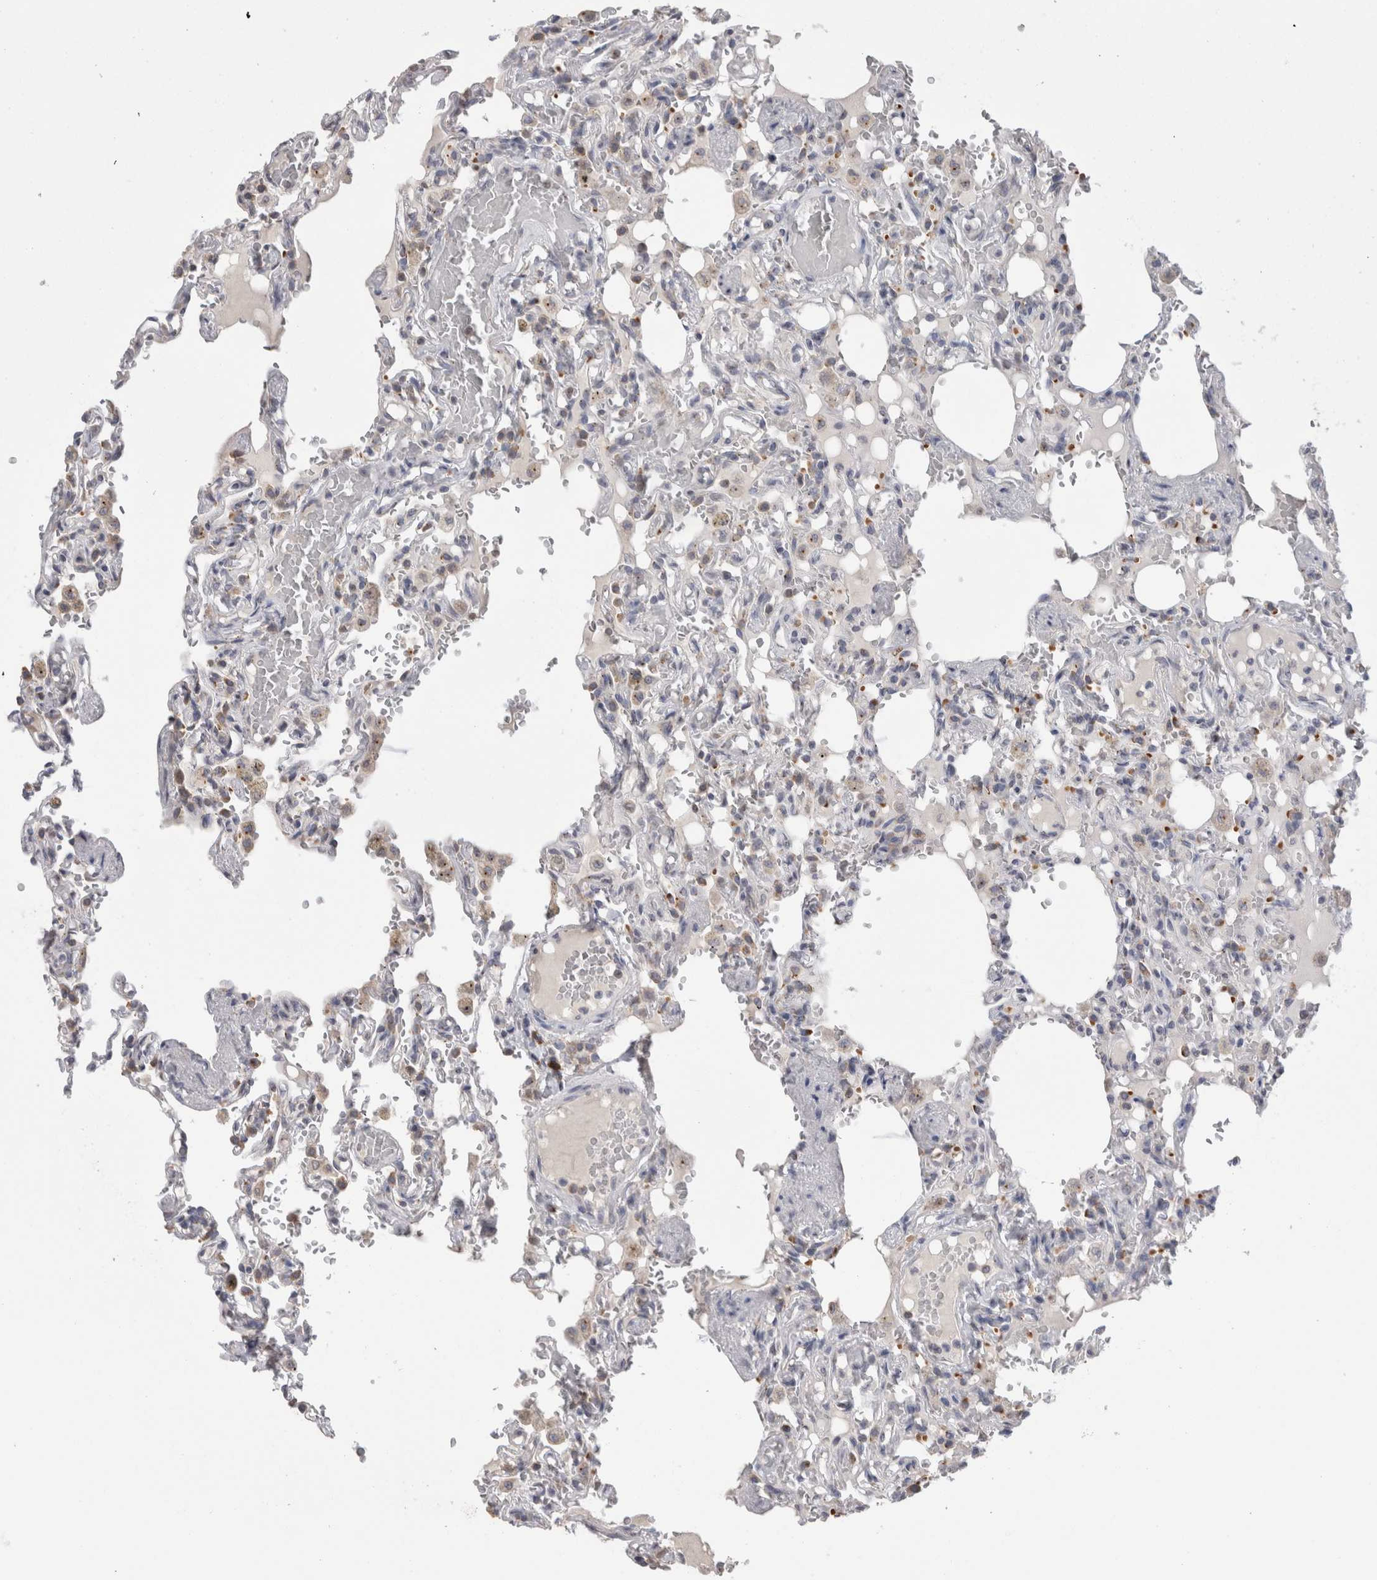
{"staining": {"intensity": "moderate", "quantity": "<25%", "location": "cytoplasmic/membranous"}, "tissue": "lung", "cell_type": "Alveolar cells", "image_type": "normal", "snomed": [{"axis": "morphology", "description": "Normal tissue, NOS"}, {"axis": "topography", "description": "Lung"}], "caption": "High-power microscopy captured an immunohistochemistry image of unremarkable lung, revealing moderate cytoplasmic/membranous expression in approximately <25% of alveolar cells.", "gene": "ZNF341", "patient": {"sex": "male", "age": 21}}